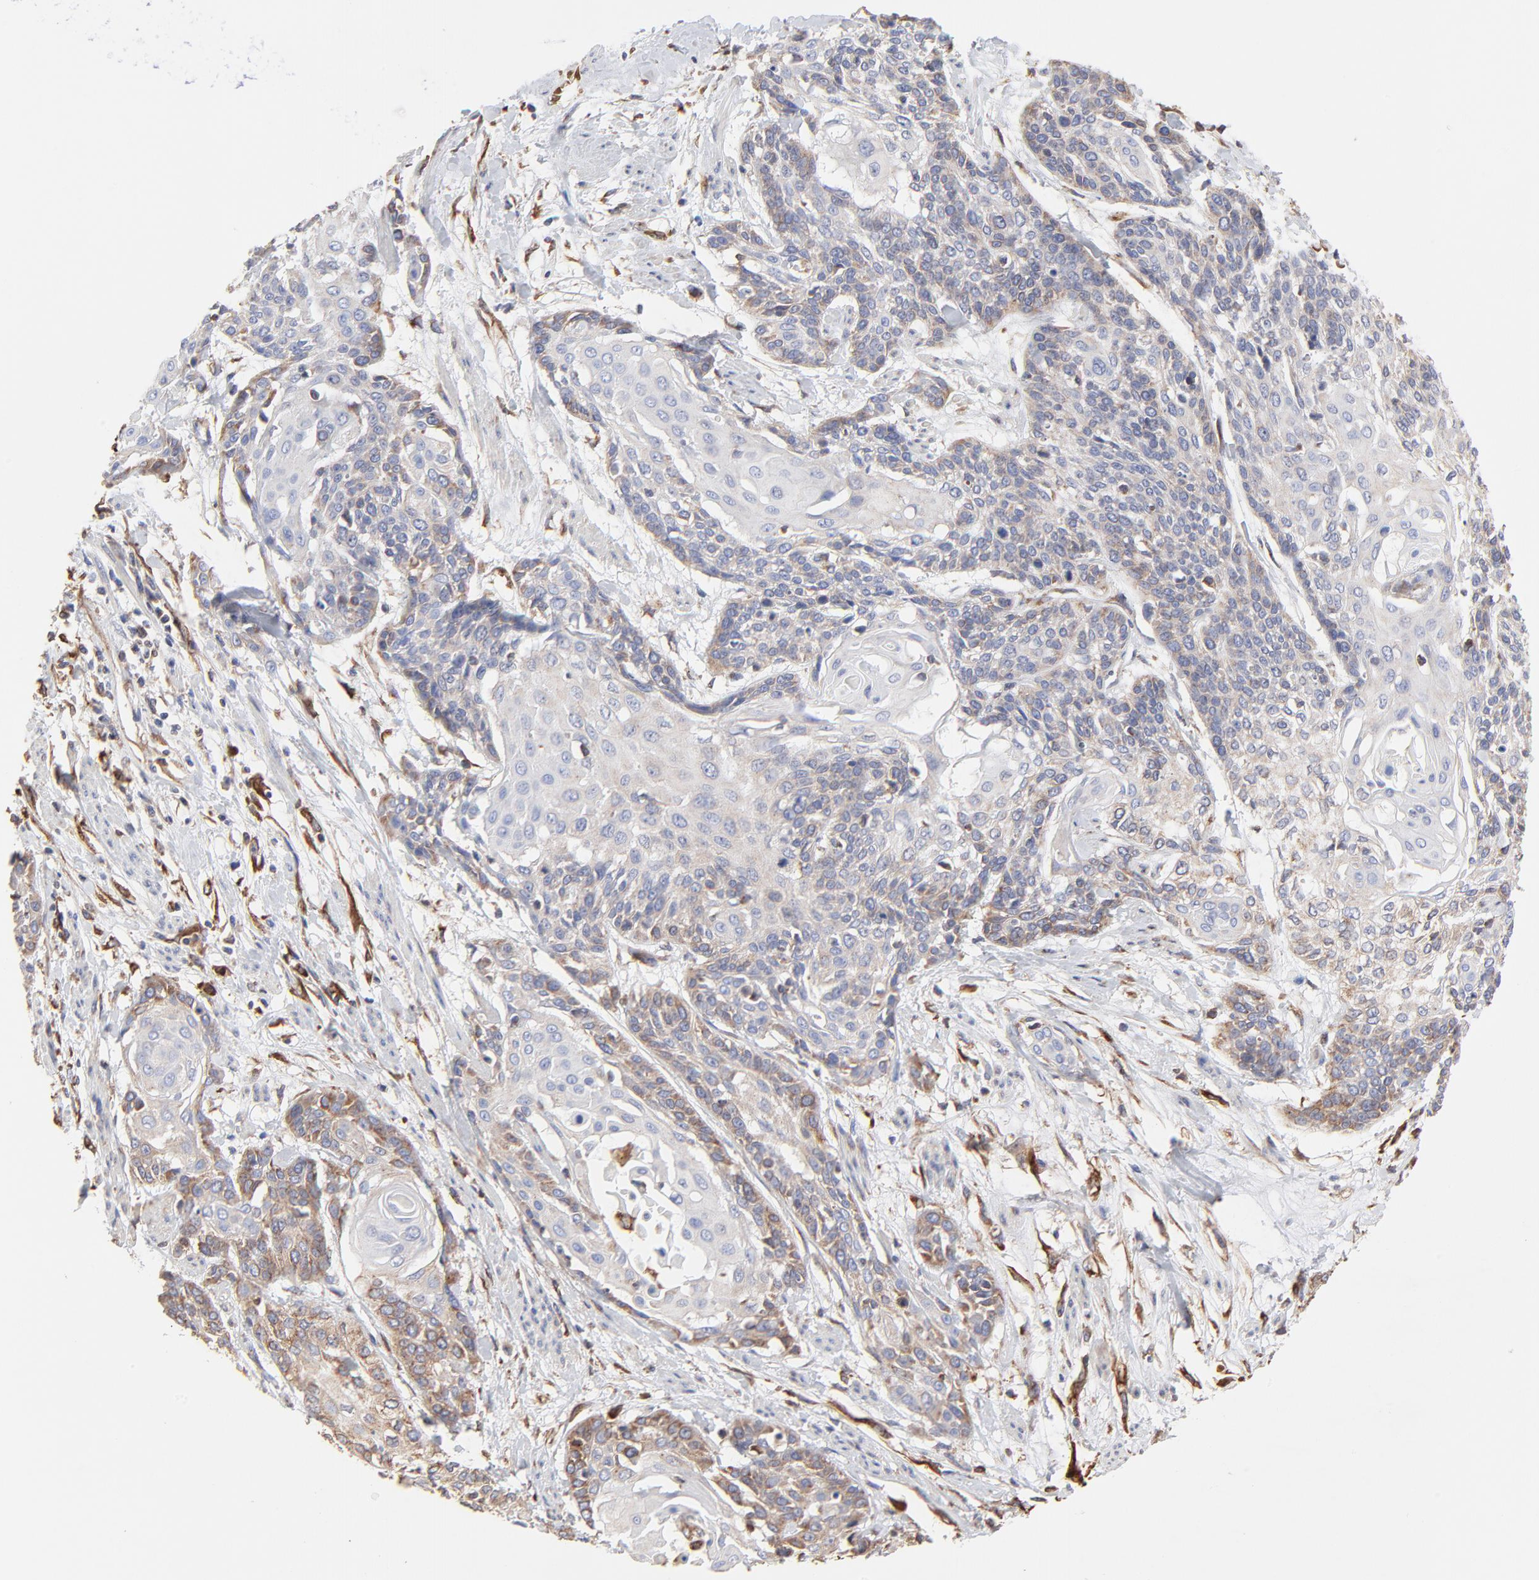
{"staining": {"intensity": "weak", "quantity": "25%-75%", "location": "cytoplasmic/membranous"}, "tissue": "cervical cancer", "cell_type": "Tumor cells", "image_type": "cancer", "snomed": [{"axis": "morphology", "description": "Squamous cell carcinoma, NOS"}, {"axis": "topography", "description": "Cervix"}], "caption": "Immunohistochemical staining of cervical squamous cell carcinoma demonstrates low levels of weak cytoplasmic/membranous protein positivity in about 25%-75% of tumor cells.", "gene": "LMAN1", "patient": {"sex": "female", "age": 57}}